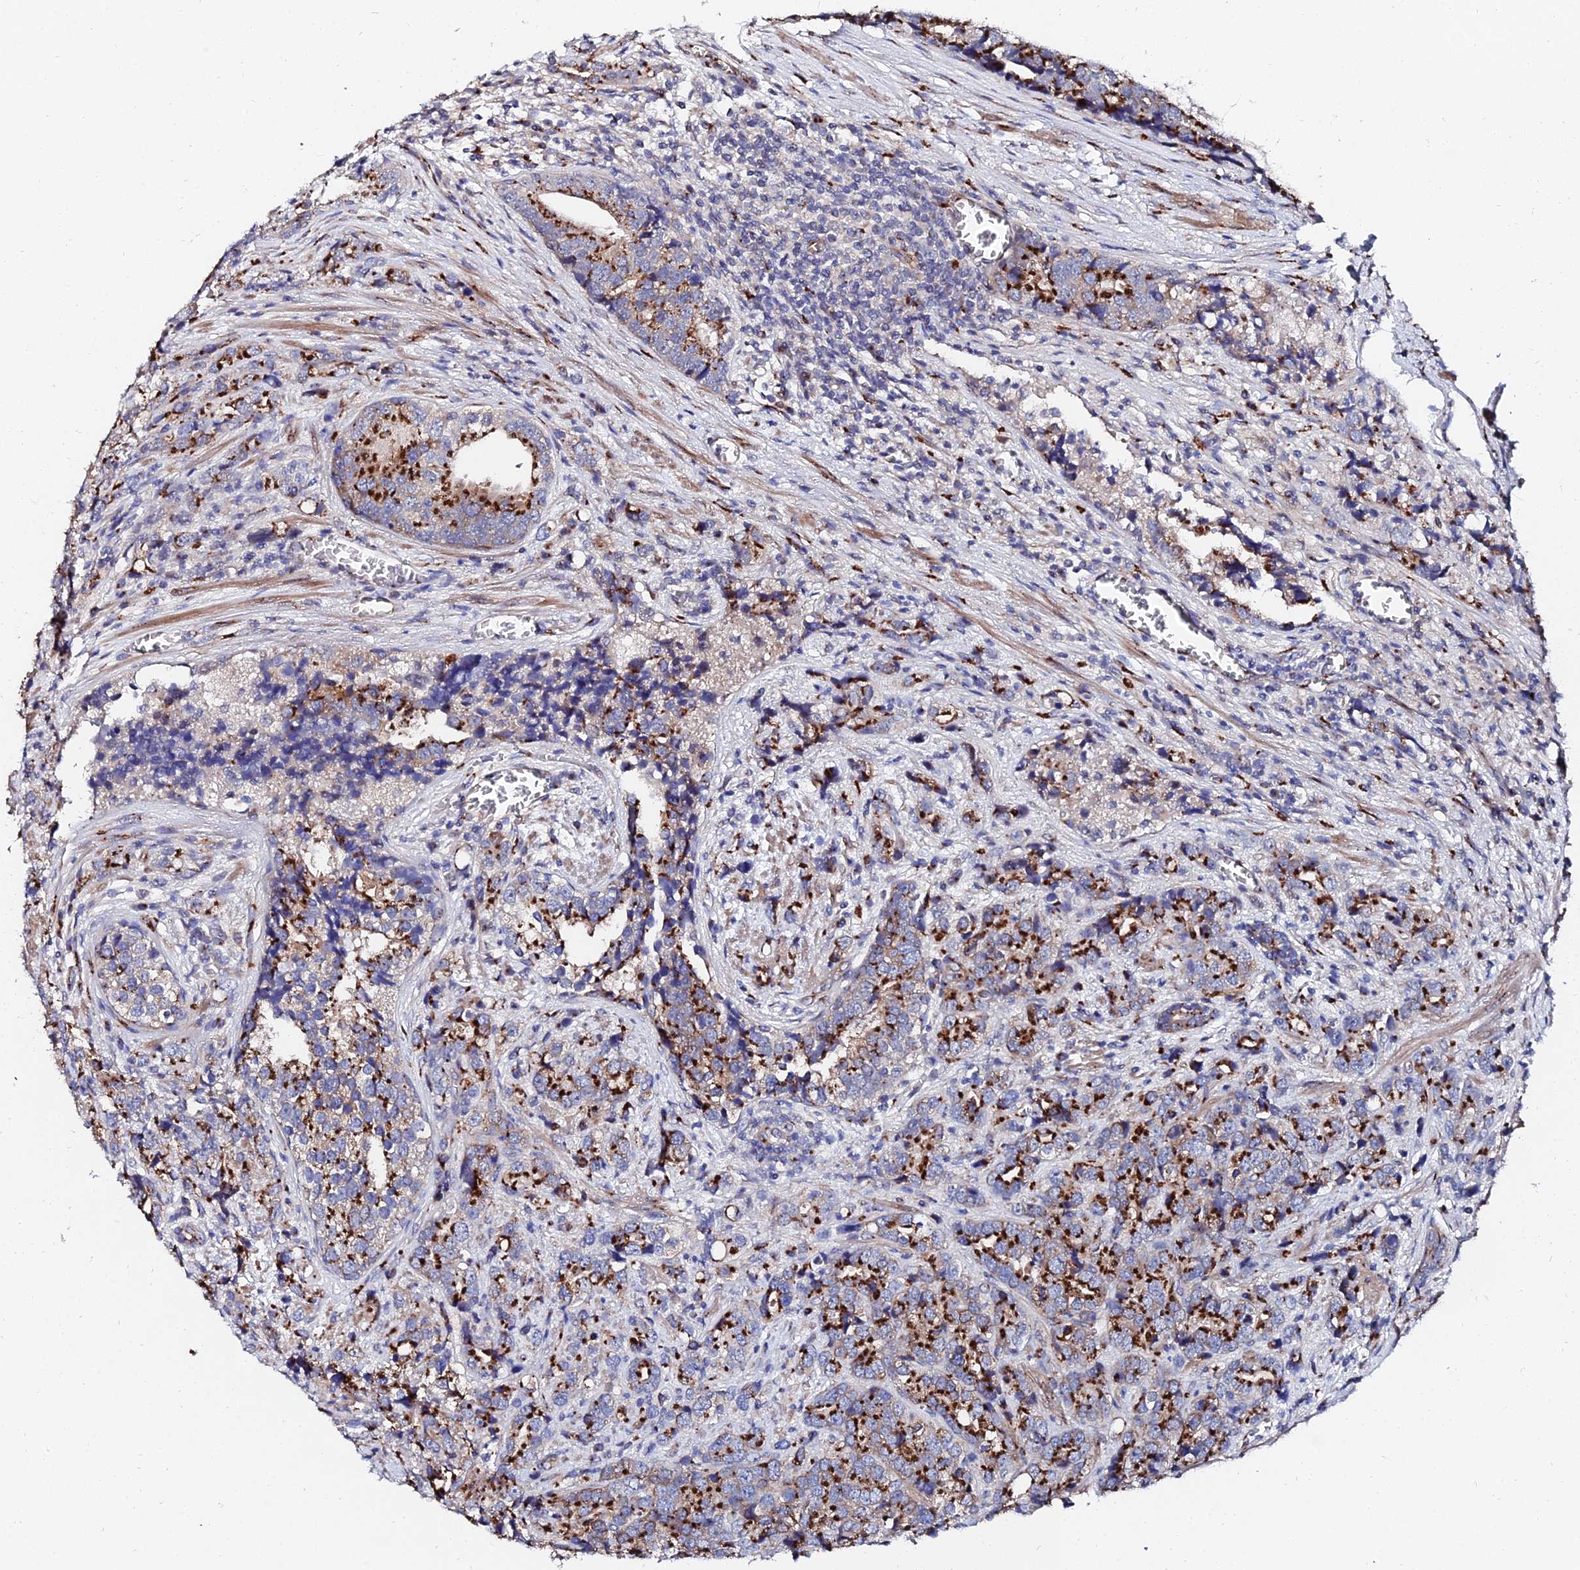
{"staining": {"intensity": "strong", "quantity": ">75%", "location": "cytoplasmic/membranous"}, "tissue": "prostate cancer", "cell_type": "Tumor cells", "image_type": "cancer", "snomed": [{"axis": "morphology", "description": "Adenocarcinoma, High grade"}, {"axis": "topography", "description": "Prostate"}], "caption": "Human prostate high-grade adenocarcinoma stained for a protein (brown) demonstrates strong cytoplasmic/membranous positive positivity in about >75% of tumor cells.", "gene": "BORCS8", "patient": {"sex": "male", "age": 71}}